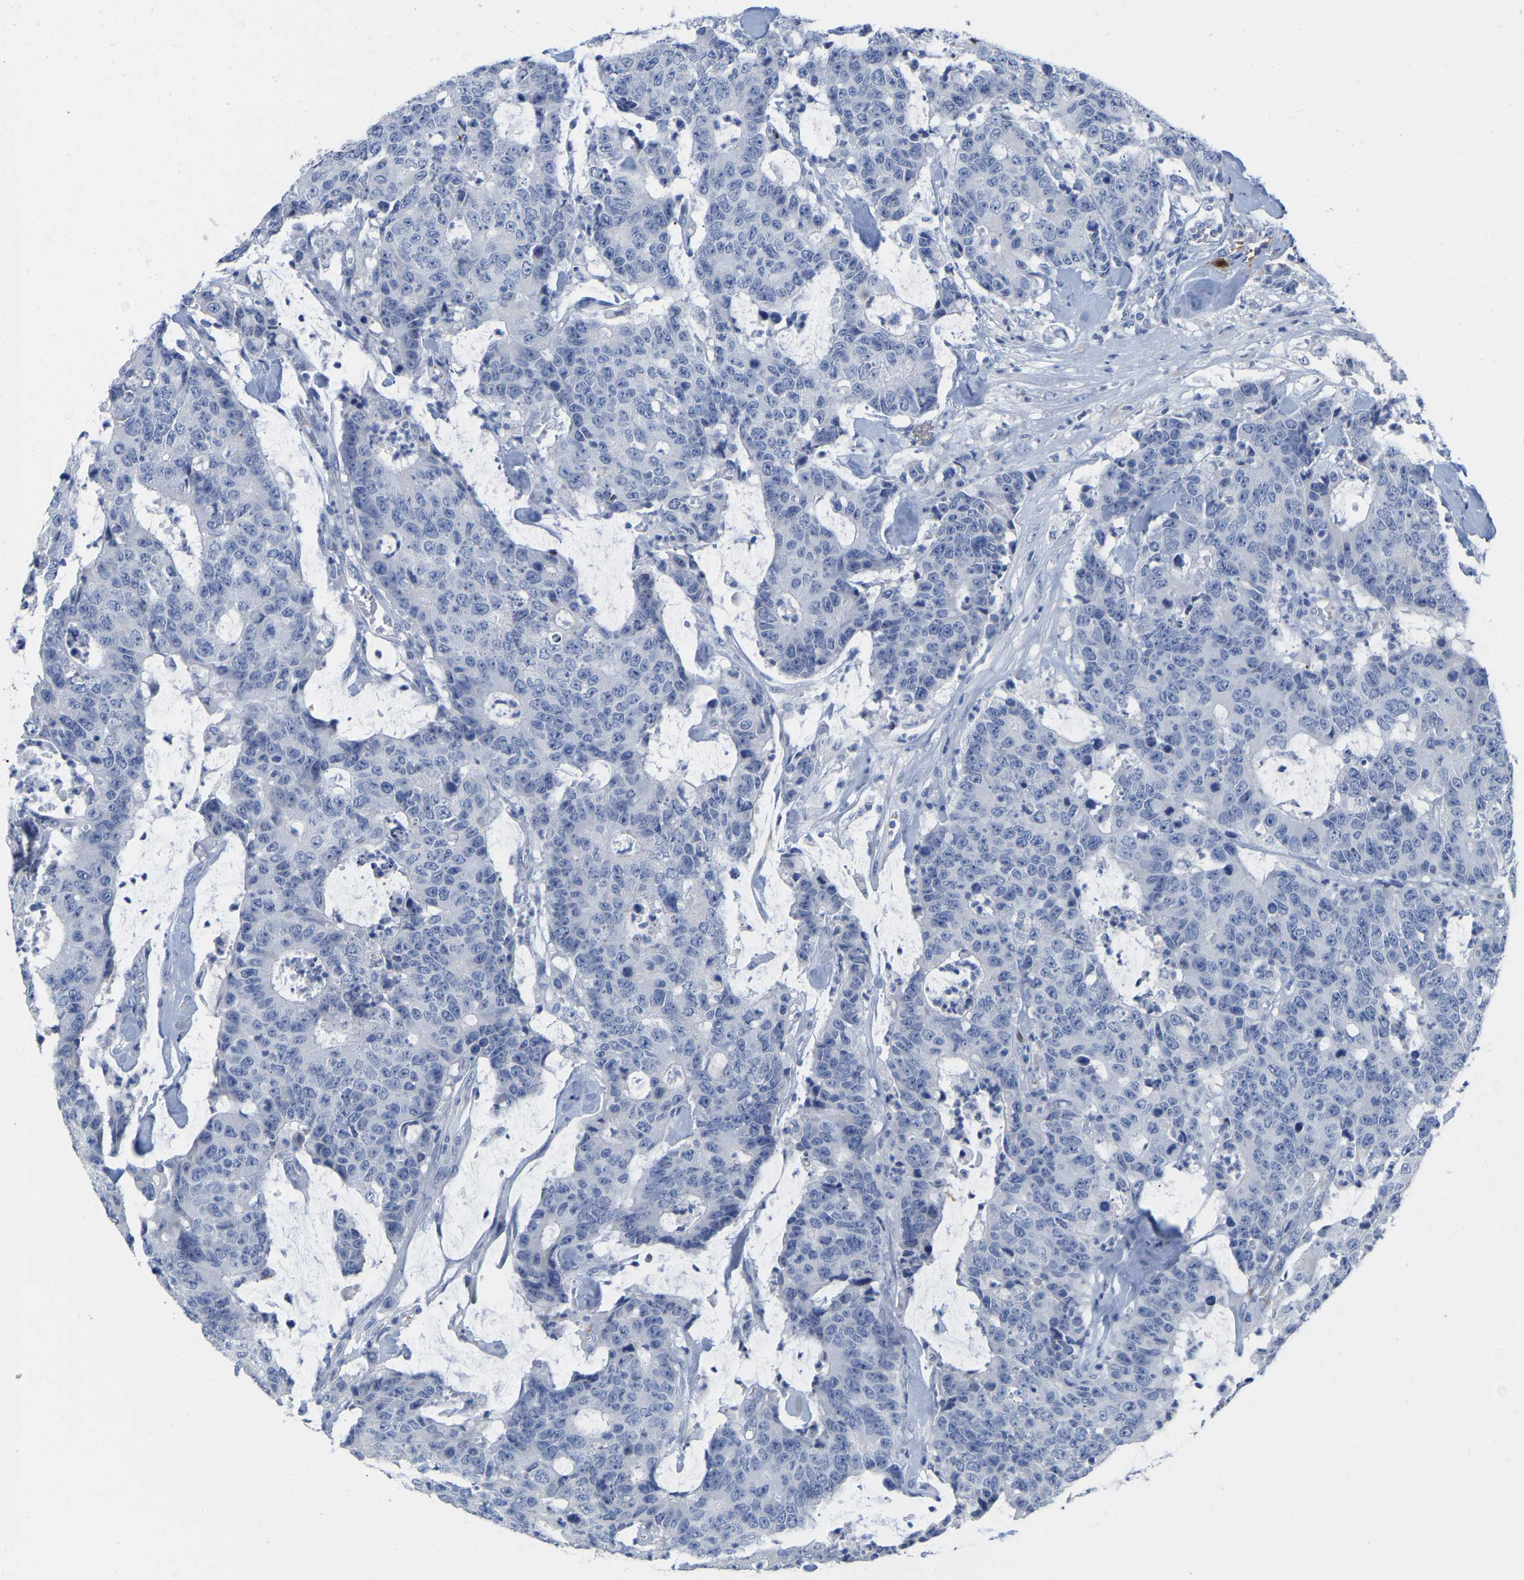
{"staining": {"intensity": "negative", "quantity": "none", "location": "none"}, "tissue": "colorectal cancer", "cell_type": "Tumor cells", "image_type": "cancer", "snomed": [{"axis": "morphology", "description": "Adenocarcinoma, NOS"}, {"axis": "topography", "description": "Colon"}], "caption": "Immunohistochemical staining of human colorectal cancer displays no significant expression in tumor cells.", "gene": "ULBP2", "patient": {"sex": "female", "age": 86}}